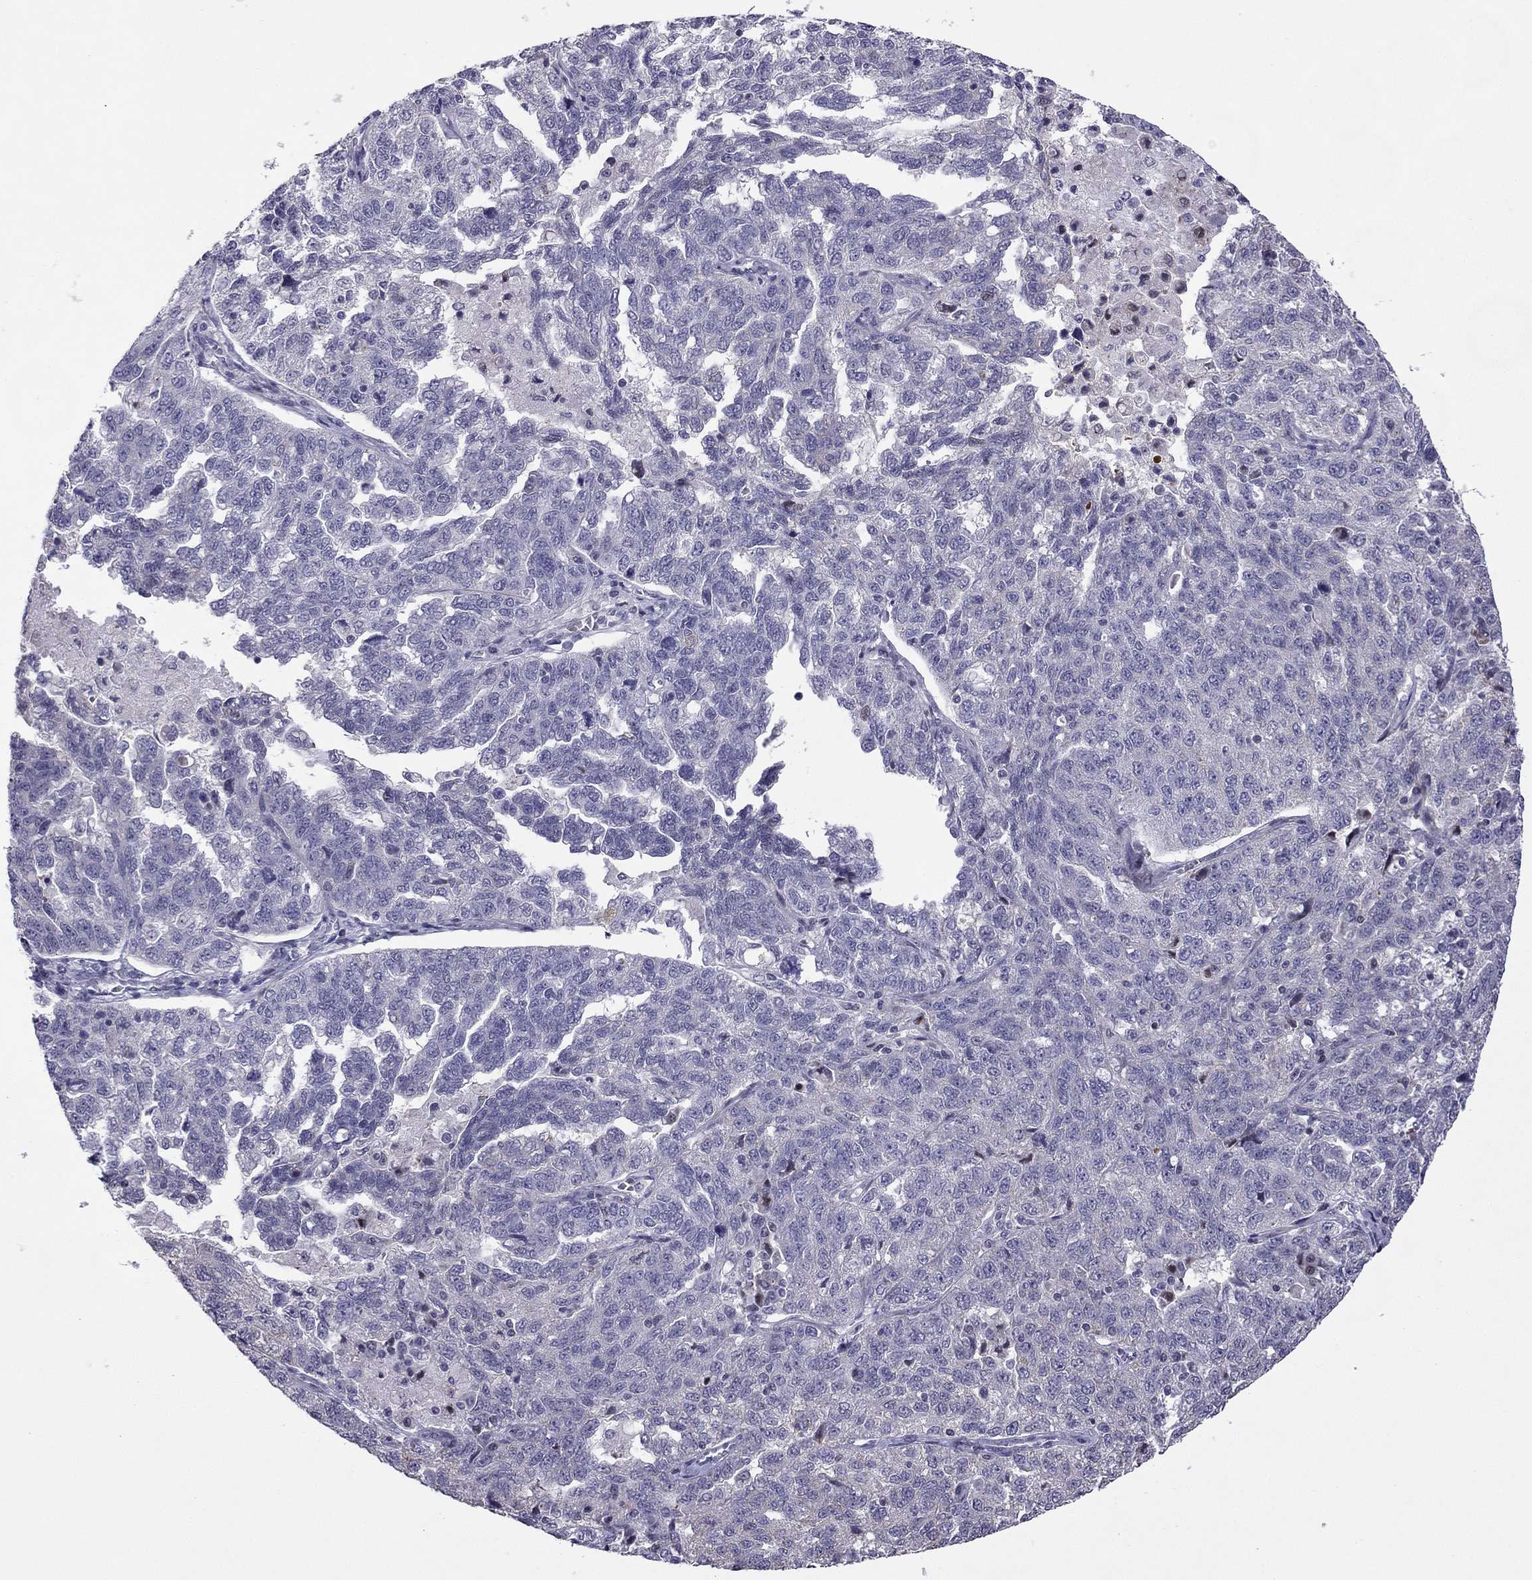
{"staining": {"intensity": "negative", "quantity": "none", "location": "none"}, "tissue": "ovarian cancer", "cell_type": "Tumor cells", "image_type": "cancer", "snomed": [{"axis": "morphology", "description": "Cystadenocarcinoma, serous, NOS"}, {"axis": "topography", "description": "Ovary"}], "caption": "IHC image of neoplastic tissue: ovarian cancer stained with DAB exhibits no significant protein expression in tumor cells.", "gene": "CFAP70", "patient": {"sex": "female", "age": 71}}